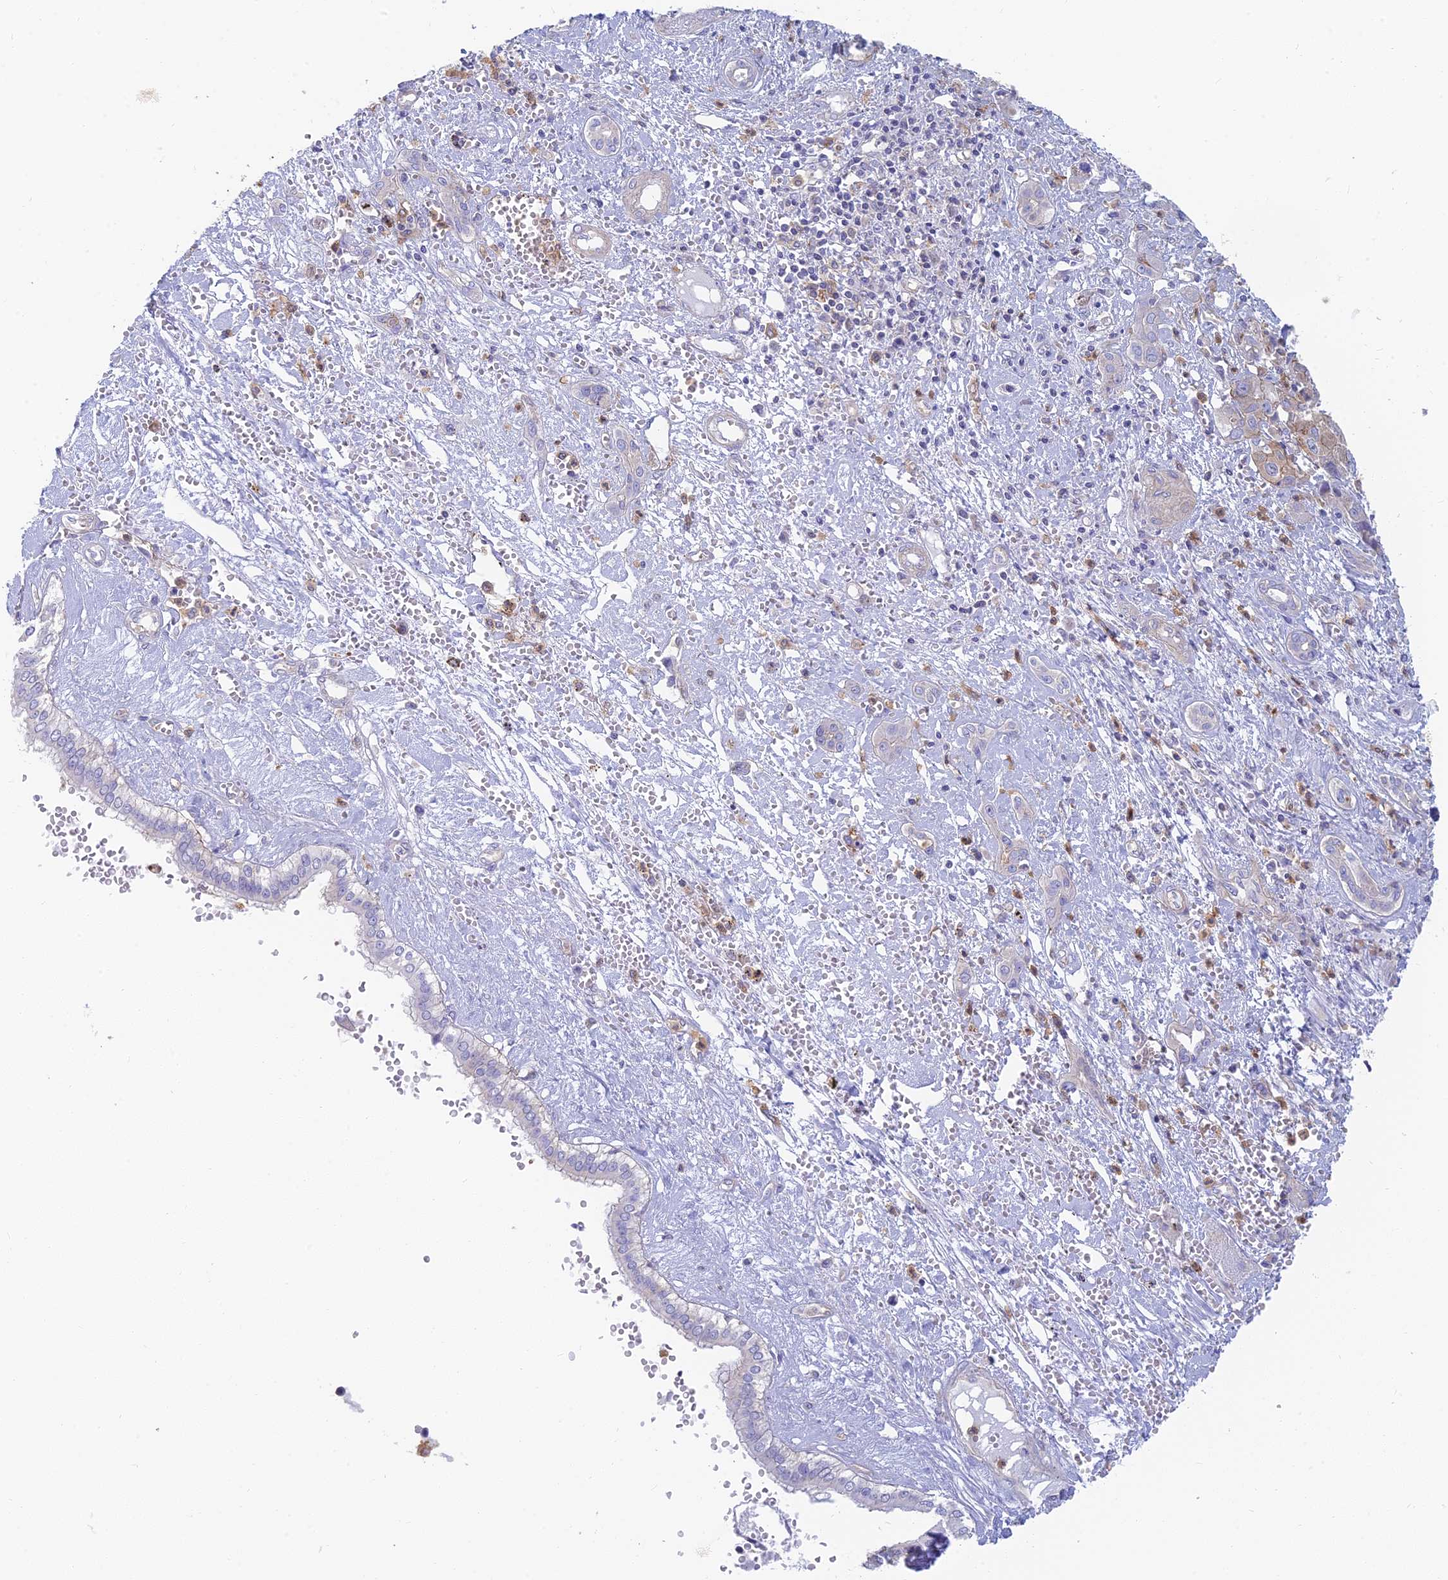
{"staining": {"intensity": "negative", "quantity": "none", "location": "none"}, "tissue": "liver cancer", "cell_type": "Tumor cells", "image_type": "cancer", "snomed": [{"axis": "morphology", "description": "Cholangiocarcinoma"}, {"axis": "topography", "description": "Liver"}], "caption": "Immunohistochemistry of liver cancer (cholangiocarcinoma) exhibits no expression in tumor cells.", "gene": "STRN4", "patient": {"sex": "male", "age": 67}}